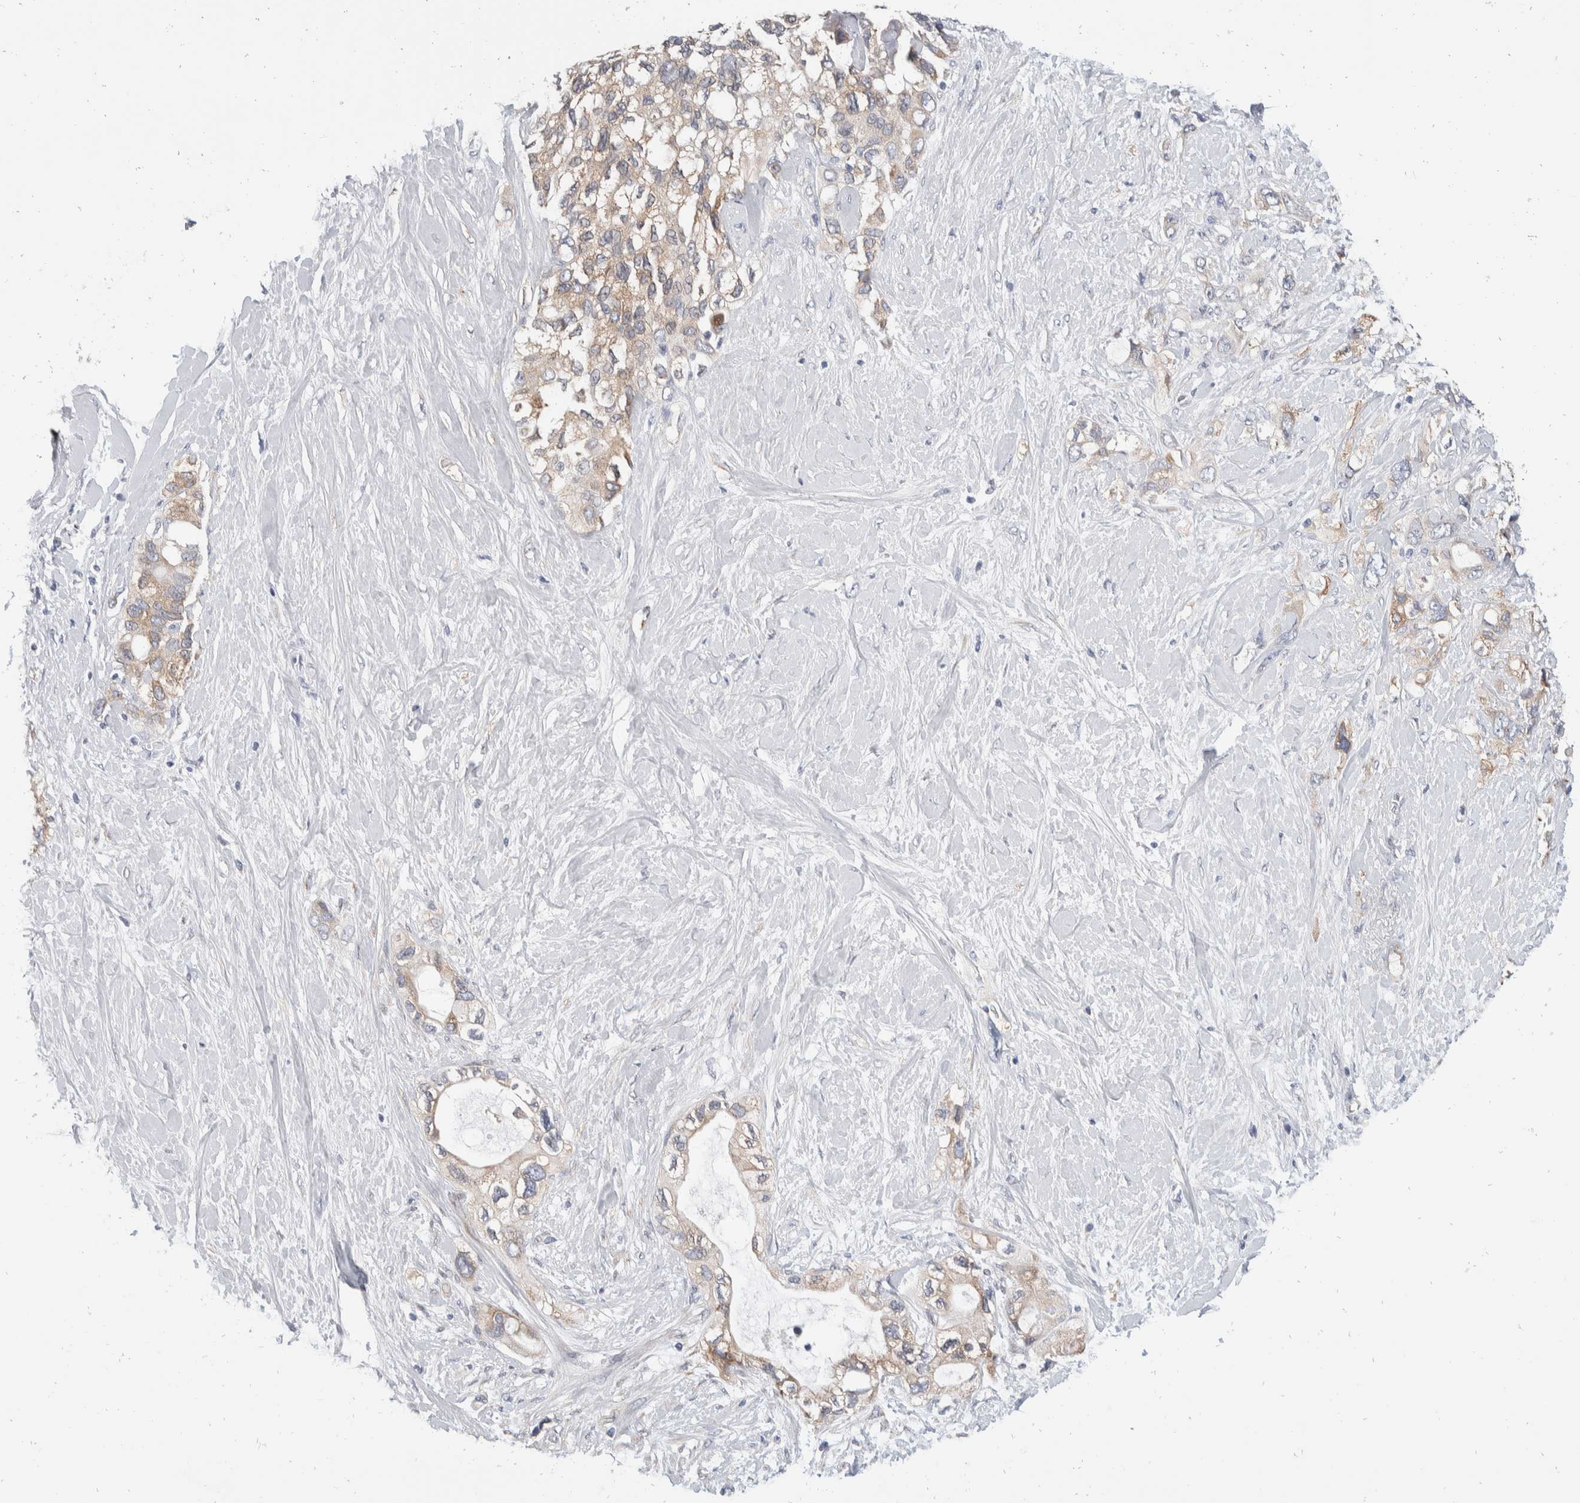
{"staining": {"intensity": "moderate", "quantity": ">75%", "location": "nuclear"}, "tissue": "pancreatic cancer", "cell_type": "Tumor cells", "image_type": "cancer", "snomed": [{"axis": "morphology", "description": "Adenocarcinoma, NOS"}, {"axis": "topography", "description": "Pancreas"}], "caption": "Tumor cells exhibit moderate nuclear expression in about >75% of cells in pancreatic adenocarcinoma. (IHC, brightfield microscopy, high magnification).", "gene": "TMEM245", "patient": {"sex": "female", "age": 56}}